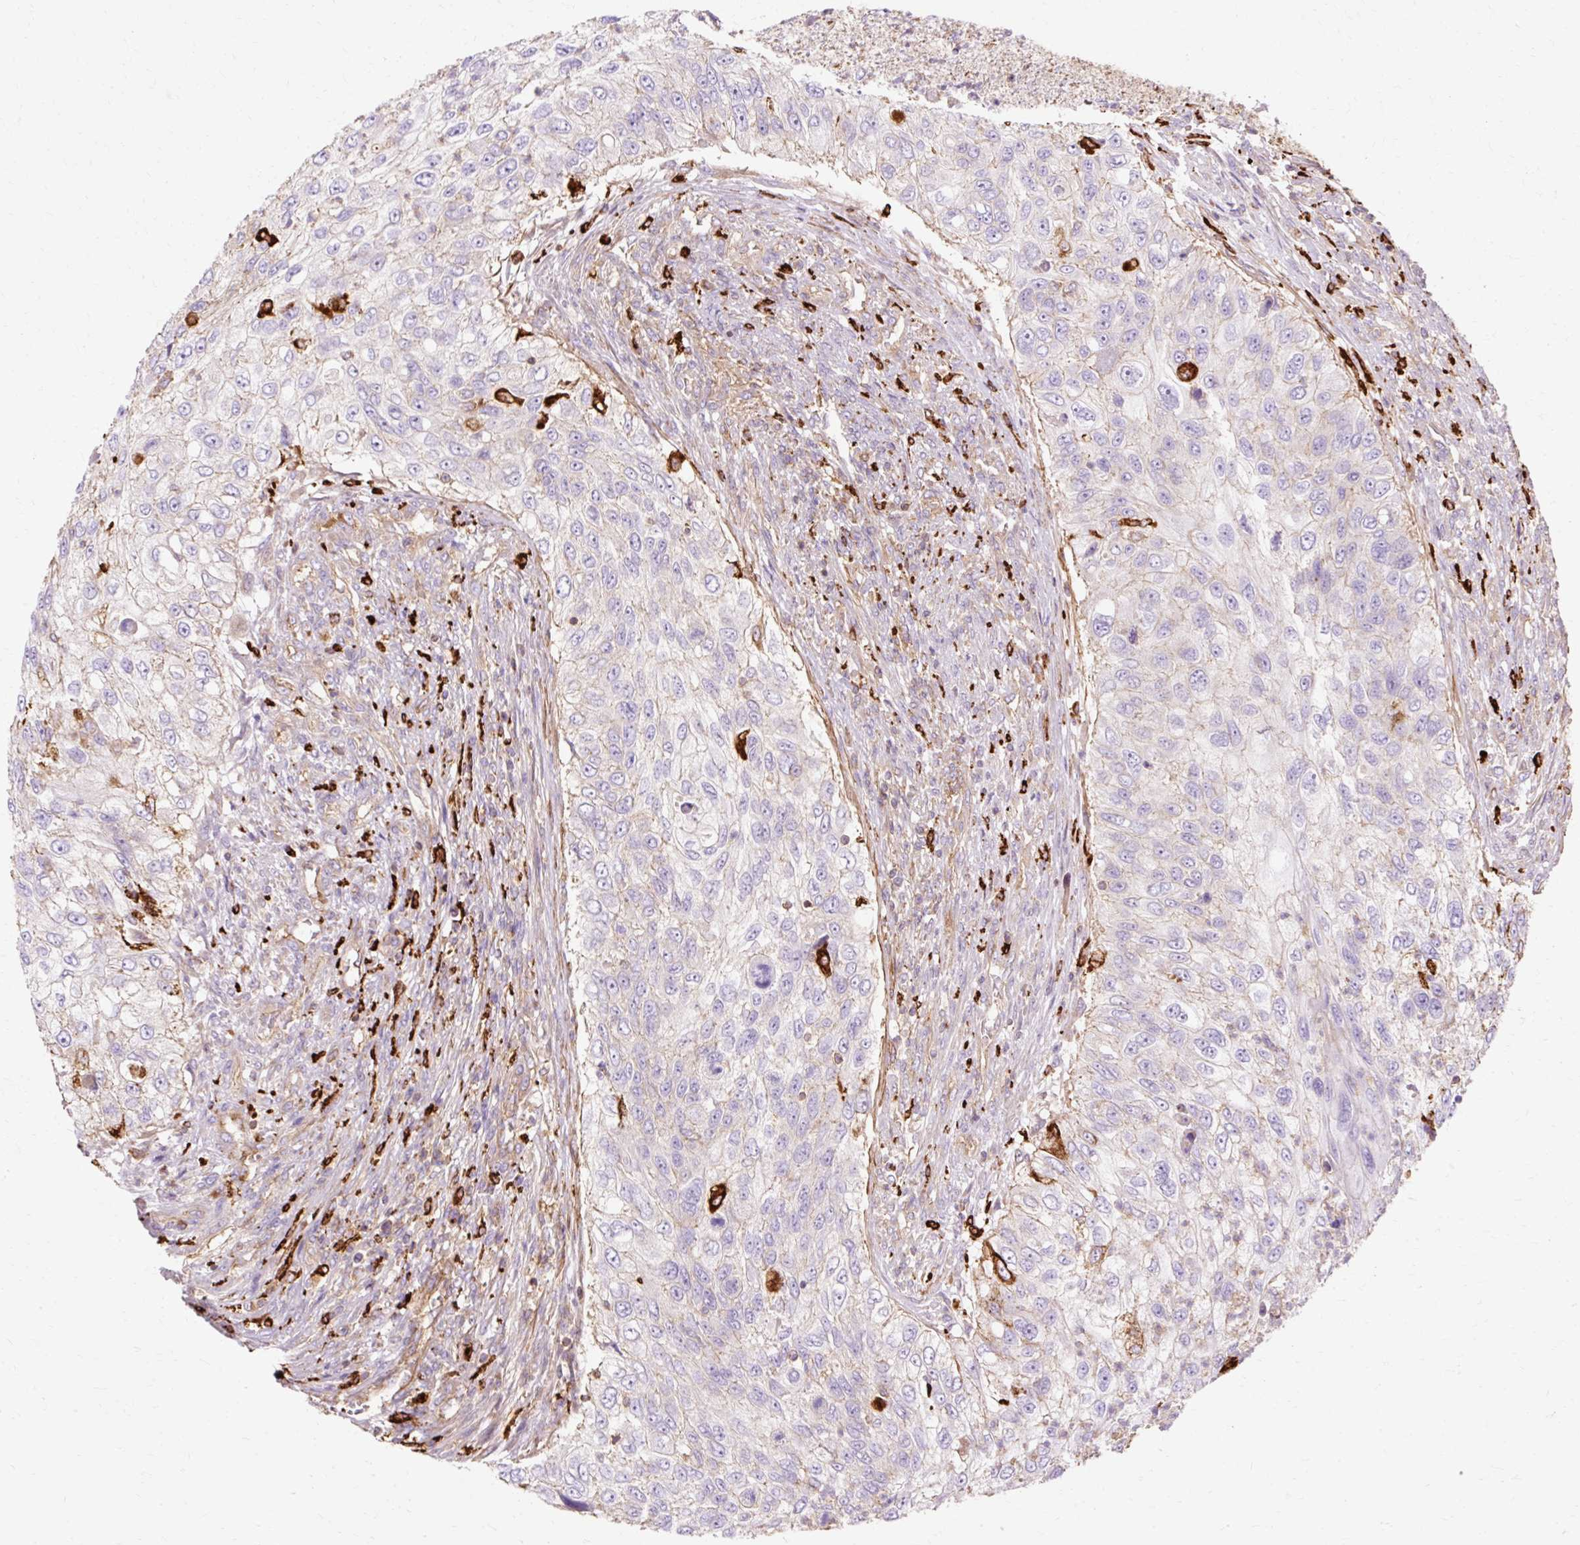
{"staining": {"intensity": "weak", "quantity": "<25%", "location": "cytoplasmic/membranous"}, "tissue": "urothelial cancer", "cell_type": "Tumor cells", "image_type": "cancer", "snomed": [{"axis": "morphology", "description": "Urothelial carcinoma, High grade"}, {"axis": "topography", "description": "Urinary bladder"}], "caption": "Tumor cells show no significant protein positivity in urothelial cancer.", "gene": "TBC1D2B", "patient": {"sex": "female", "age": 60}}